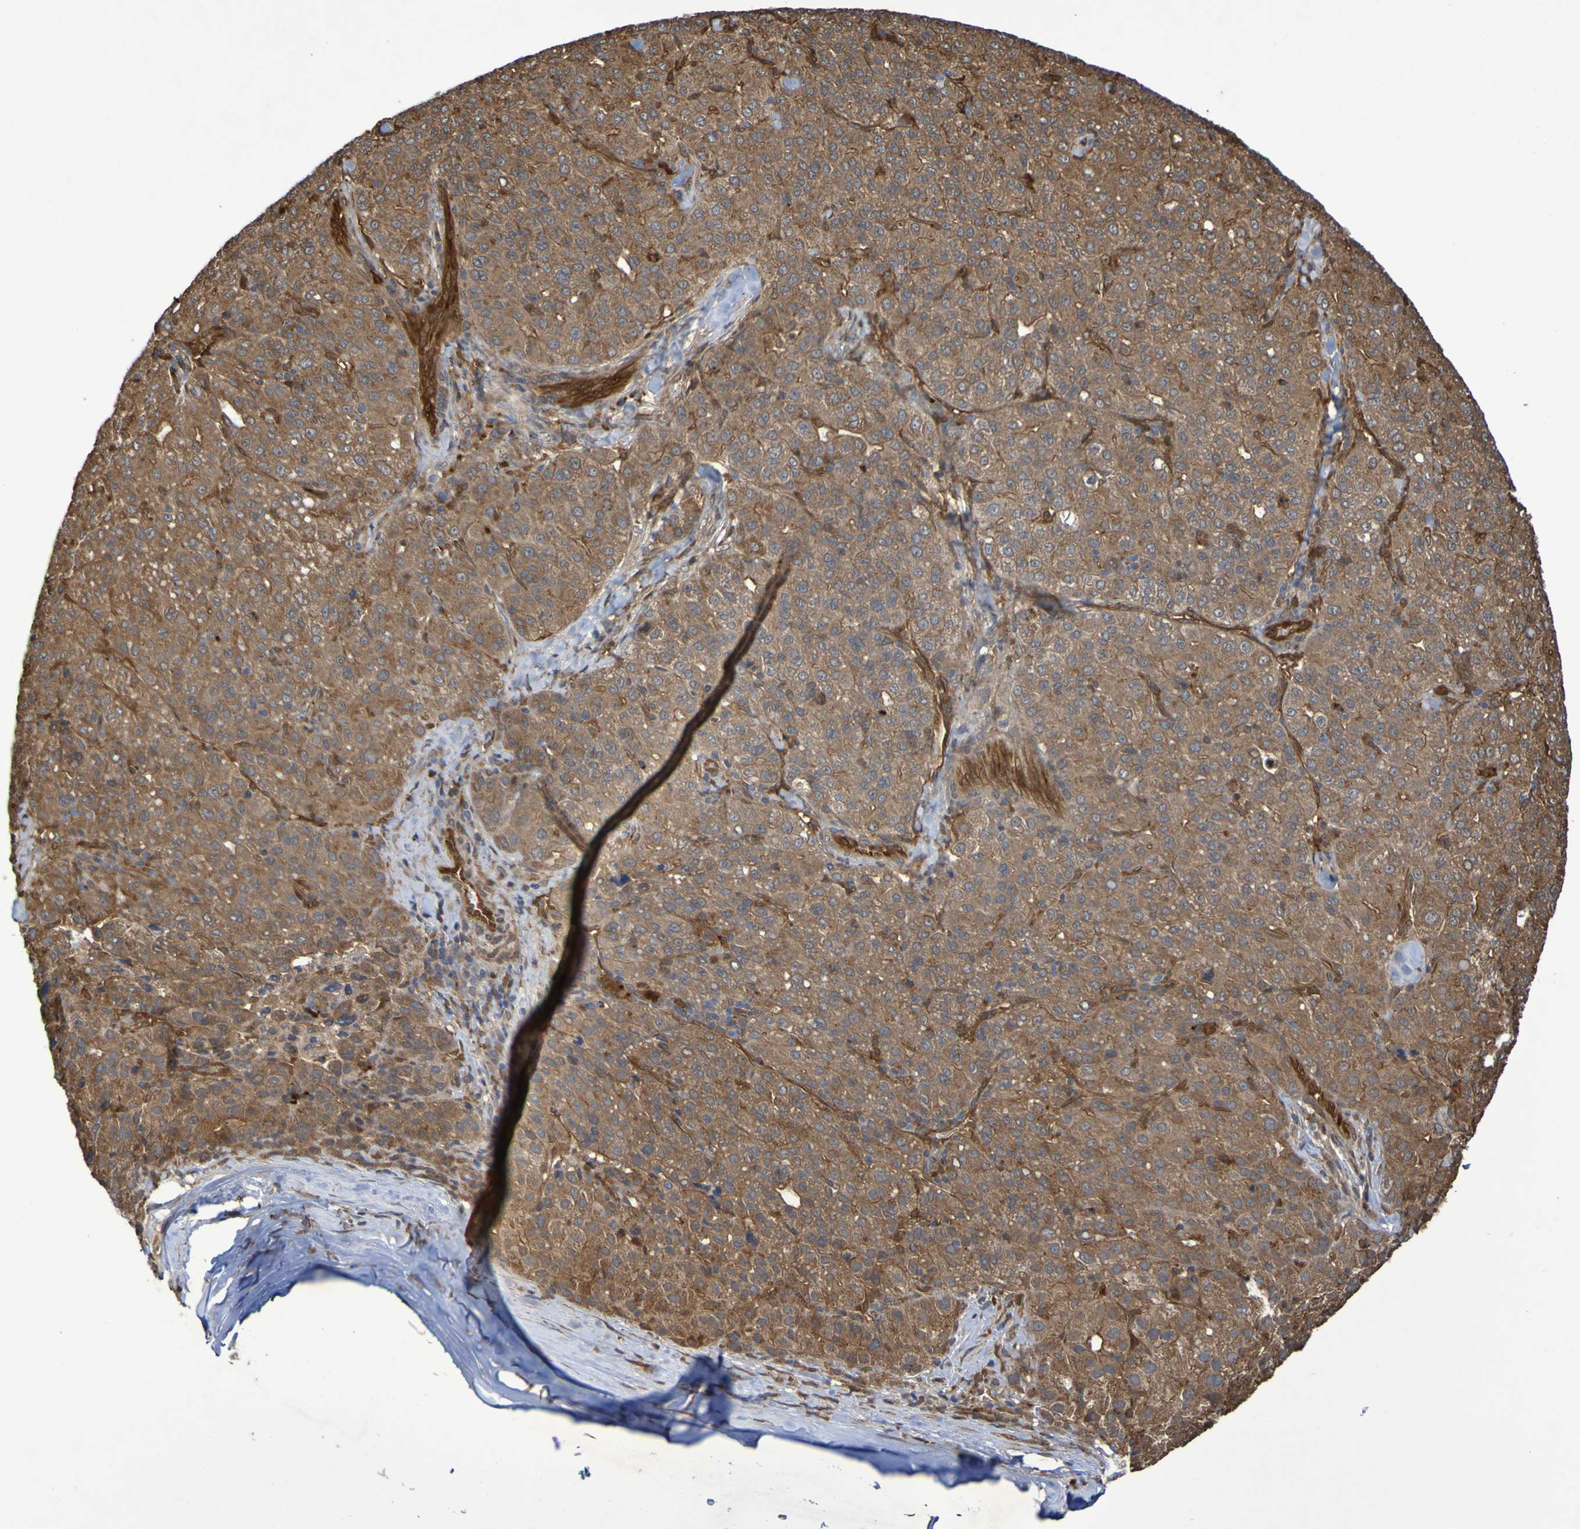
{"staining": {"intensity": "moderate", "quantity": ">75%", "location": "cytoplasmic/membranous"}, "tissue": "liver cancer", "cell_type": "Tumor cells", "image_type": "cancer", "snomed": [{"axis": "morphology", "description": "Carcinoma, Hepatocellular, NOS"}, {"axis": "topography", "description": "Liver"}], "caption": "Immunohistochemistry (IHC) photomicrograph of hepatocellular carcinoma (liver) stained for a protein (brown), which displays medium levels of moderate cytoplasmic/membranous expression in approximately >75% of tumor cells.", "gene": "SERPINB6", "patient": {"sex": "male", "age": 65}}